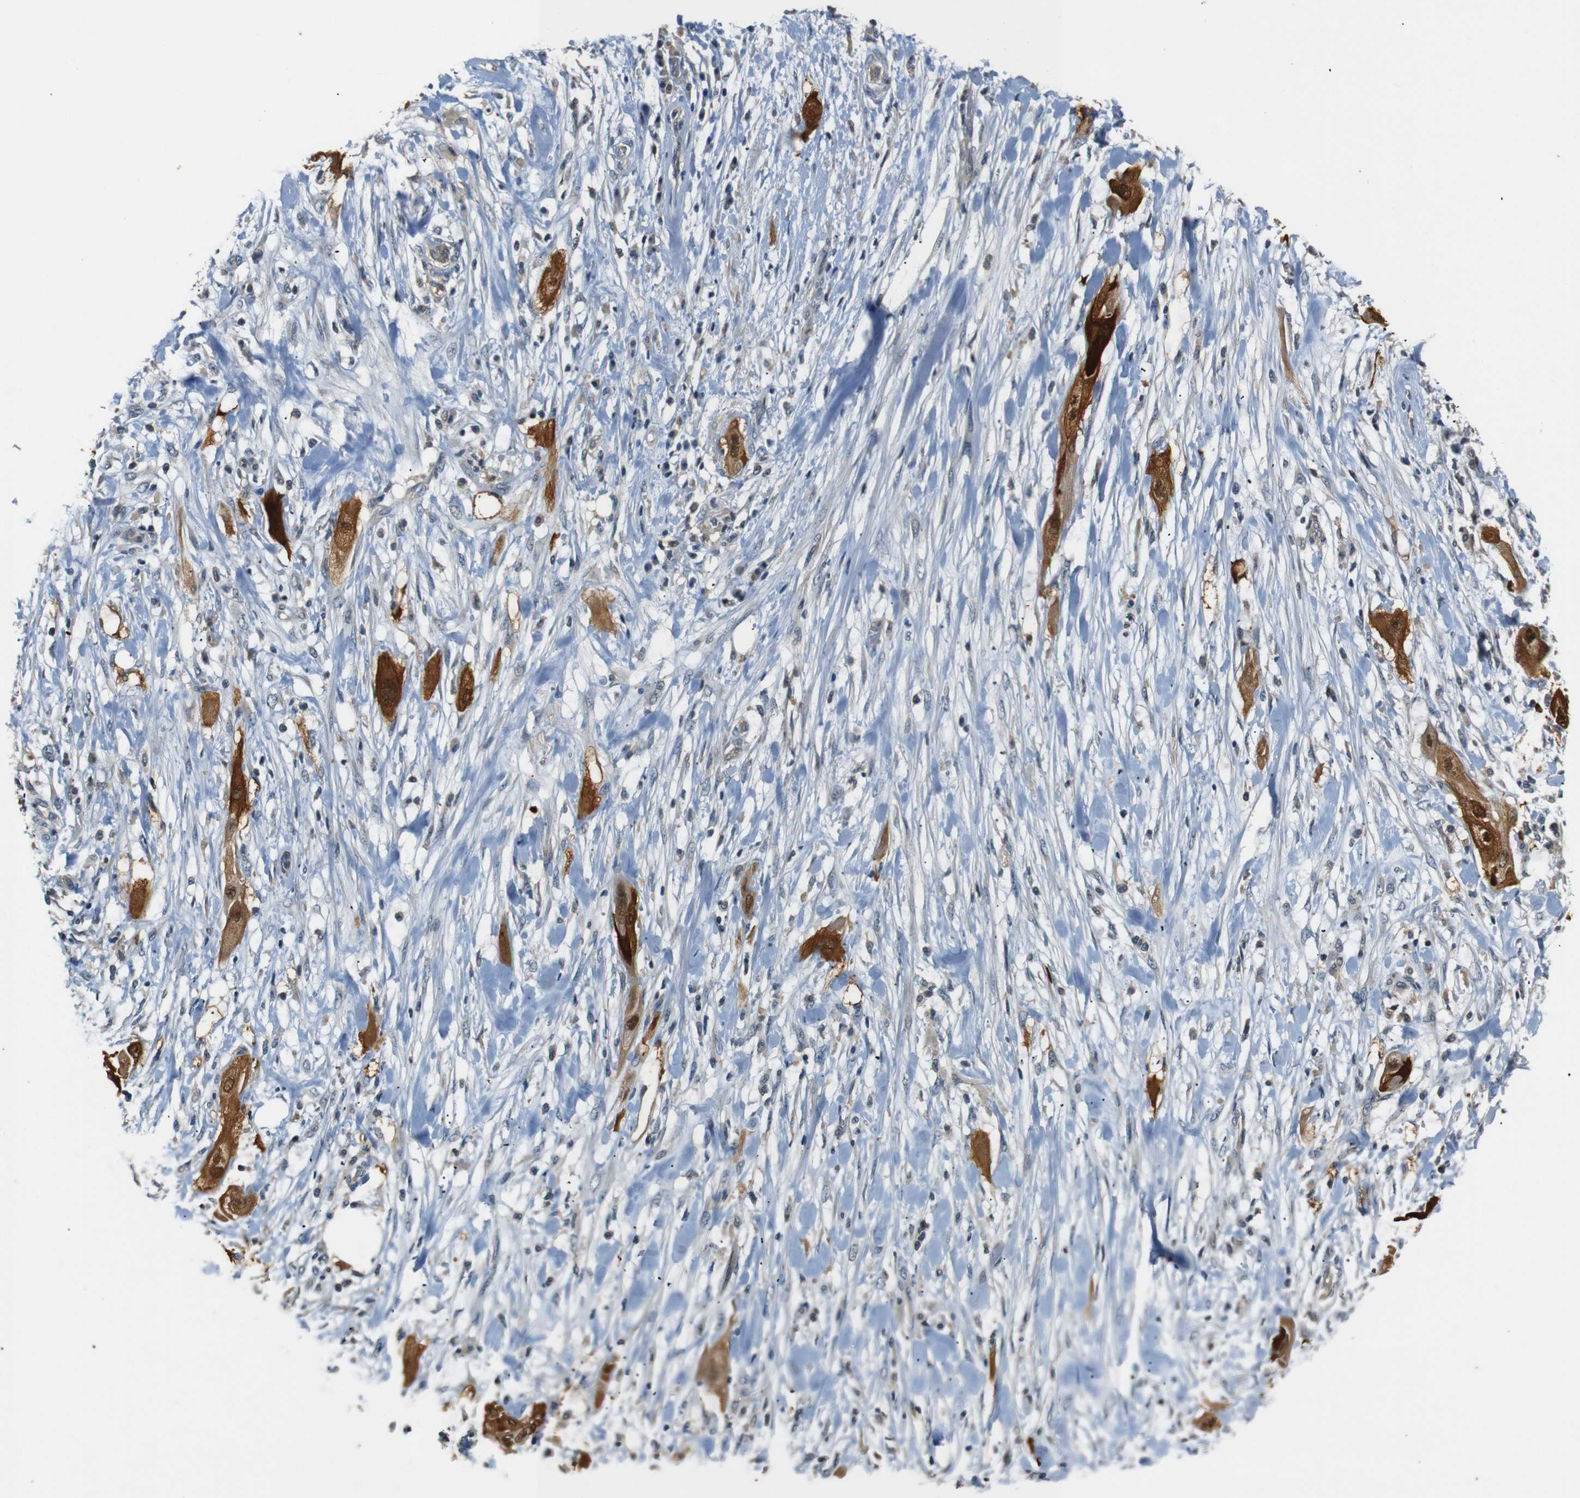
{"staining": {"intensity": "strong", "quantity": ">75%", "location": "cytoplasmic/membranous,nuclear"}, "tissue": "lung cancer", "cell_type": "Tumor cells", "image_type": "cancer", "snomed": [{"axis": "morphology", "description": "Squamous cell carcinoma, NOS"}, {"axis": "topography", "description": "Lung"}], "caption": "Protein expression analysis of lung squamous cell carcinoma demonstrates strong cytoplasmic/membranous and nuclear staining in about >75% of tumor cells.", "gene": "SFN", "patient": {"sex": "female", "age": 47}}